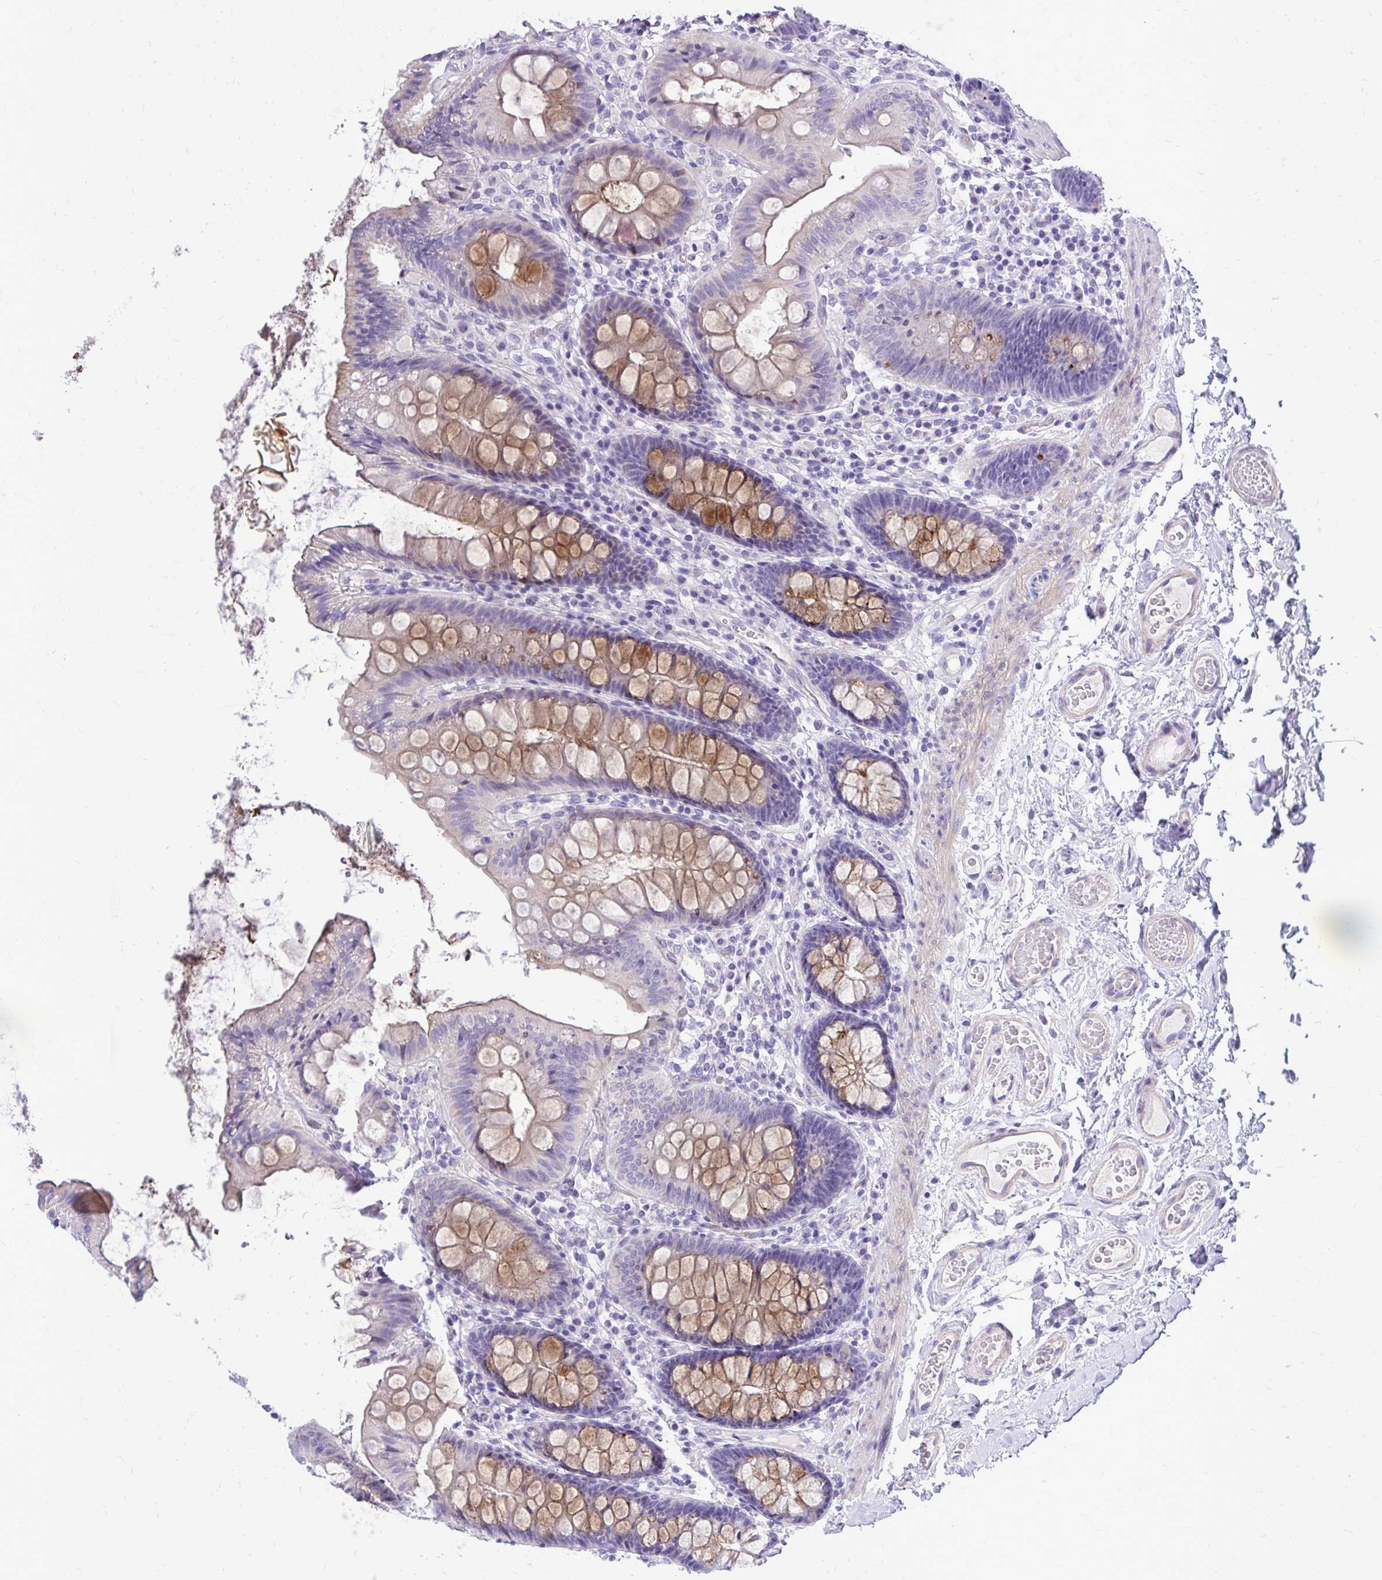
{"staining": {"intensity": "weak", "quantity": "<25%", "location": "cytoplasmic/membranous"}, "tissue": "colon", "cell_type": "Endothelial cells", "image_type": "normal", "snomed": [{"axis": "morphology", "description": "Normal tissue, NOS"}, {"axis": "topography", "description": "Colon"}], "caption": "DAB (3,3'-diaminobenzidine) immunohistochemical staining of unremarkable human colon shows no significant staining in endothelial cells.", "gene": "PELI3", "patient": {"sex": "male", "age": 84}}